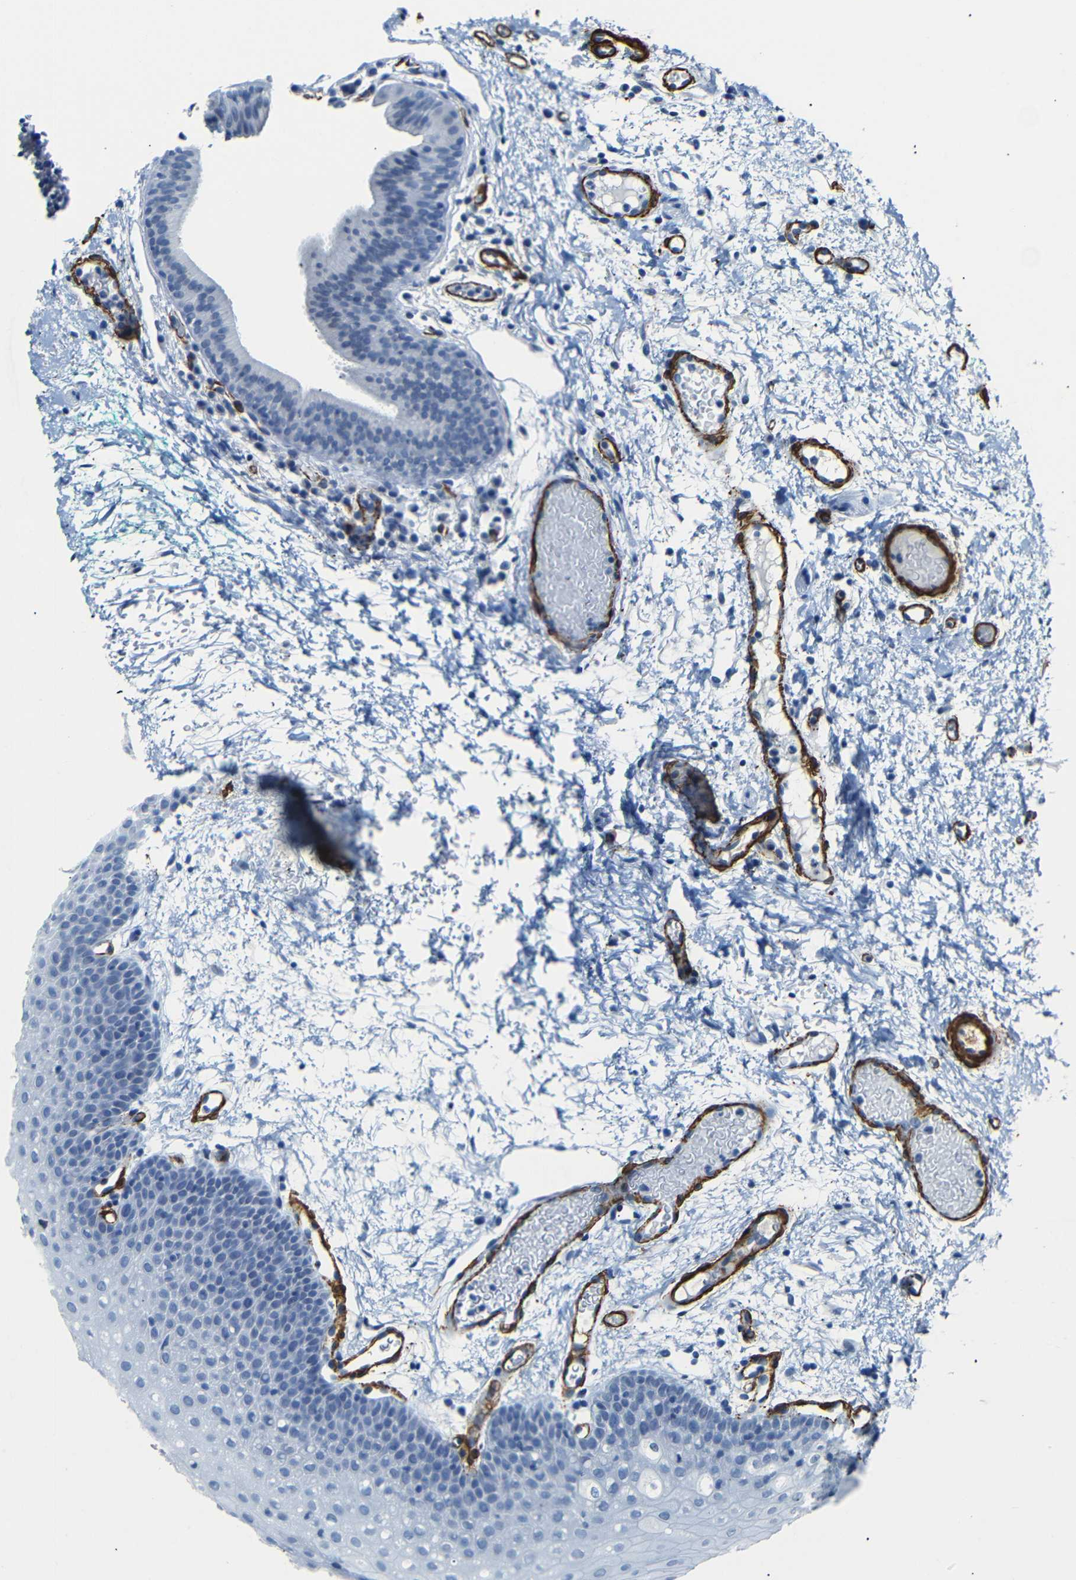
{"staining": {"intensity": "negative", "quantity": "none", "location": "none"}, "tissue": "oral mucosa", "cell_type": "Squamous epithelial cells", "image_type": "normal", "snomed": [{"axis": "morphology", "description": "Normal tissue, NOS"}, {"axis": "morphology", "description": "Squamous cell carcinoma, NOS"}, {"axis": "topography", "description": "Oral tissue"}, {"axis": "topography", "description": "Salivary gland"}, {"axis": "topography", "description": "Head-Neck"}], "caption": "Oral mucosa stained for a protein using immunohistochemistry (IHC) exhibits no expression squamous epithelial cells.", "gene": "ACTA2", "patient": {"sex": "female", "age": 62}}